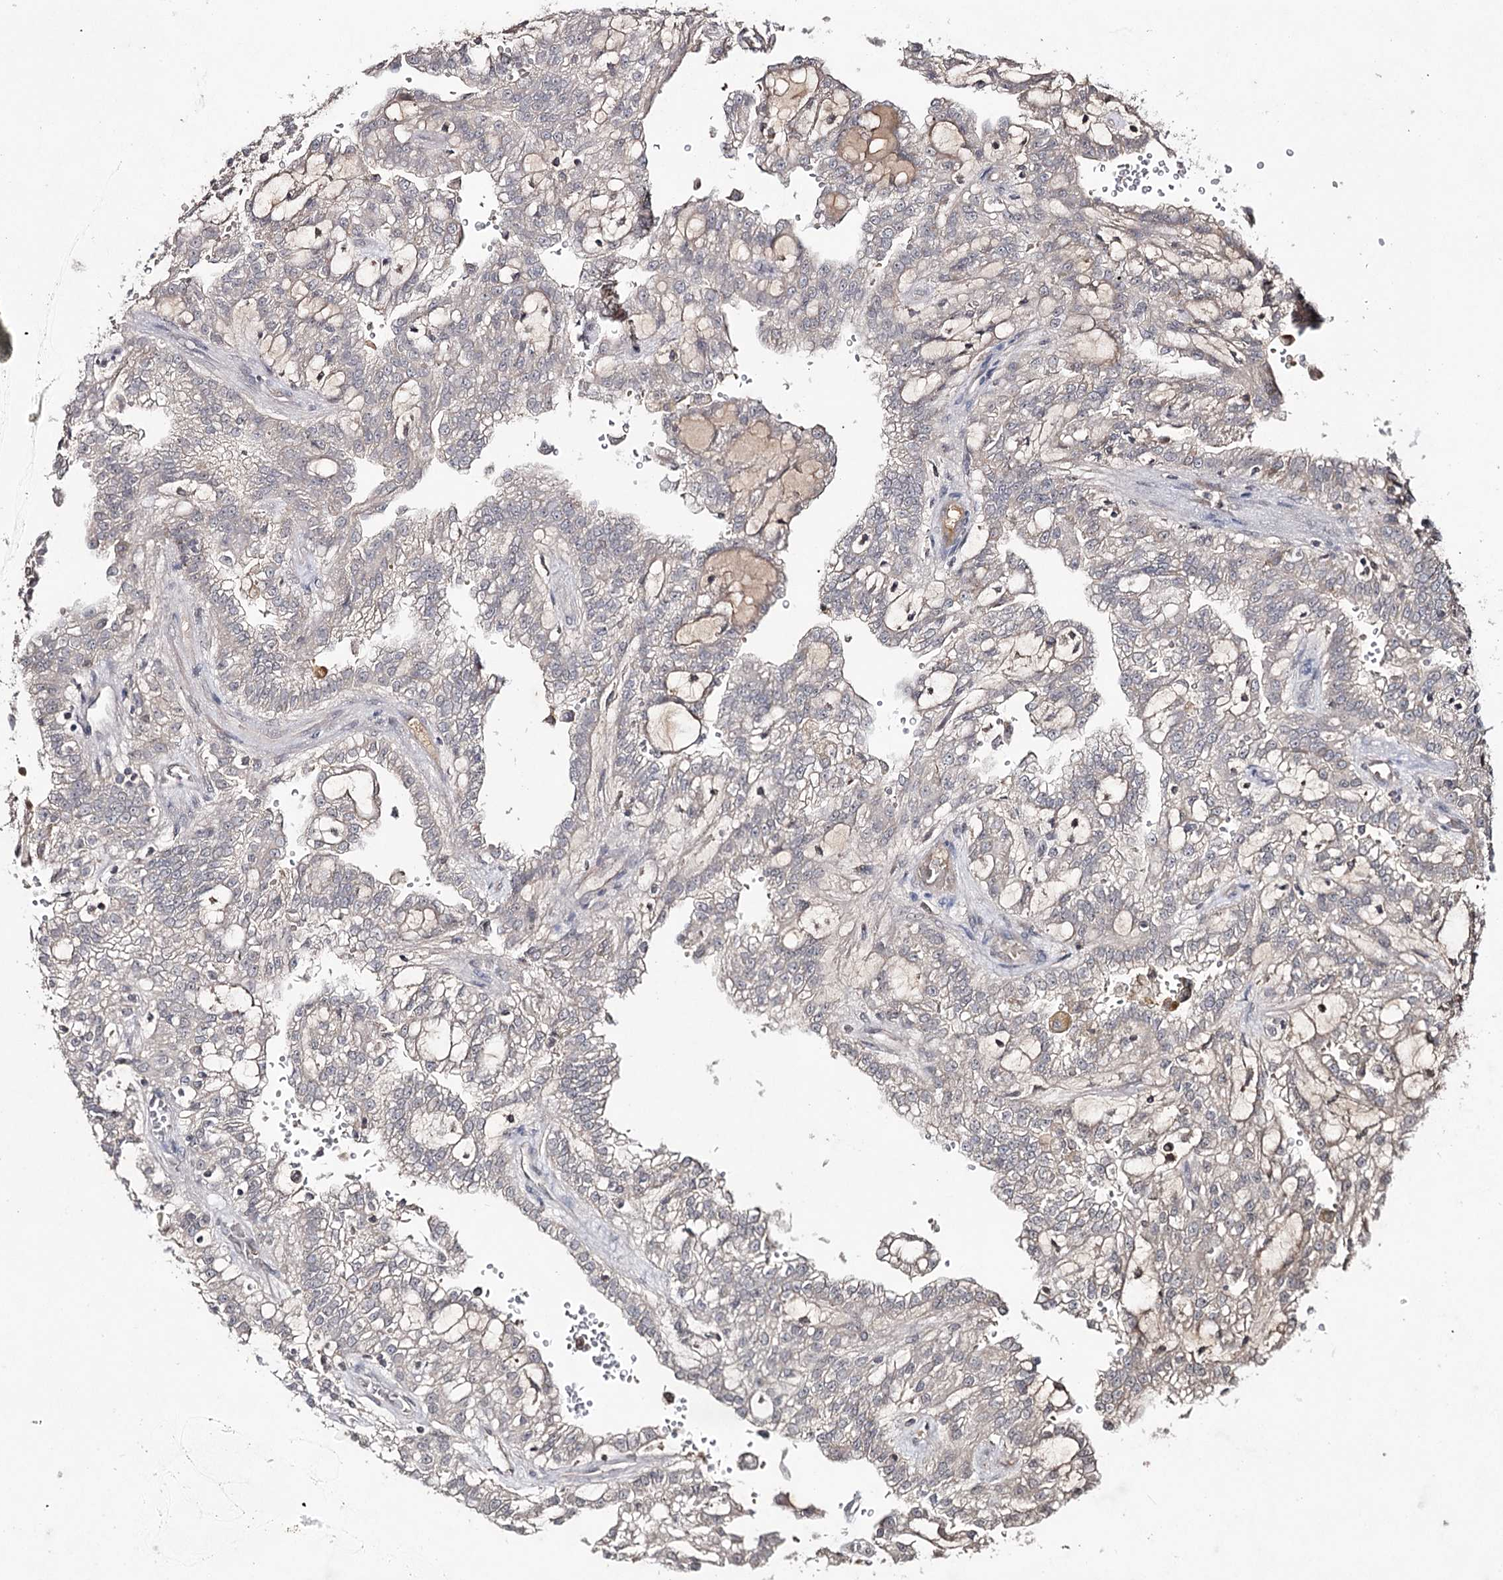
{"staining": {"intensity": "negative", "quantity": "none", "location": "none"}, "tissue": "renal cancer", "cell_type": "Tumor cells", "image_type": "cancer", "snomed": [{"axis": "morphology", "description": "Adenocarcinoma, NOS"}, {"axis": "topography", "description": "Kidney"}], "caption": "Tumor cells show no significant staining in adenocarcinoma (renal).", "gene": "SYNGR3", "patient": {"sex": "male", "age": 63}}